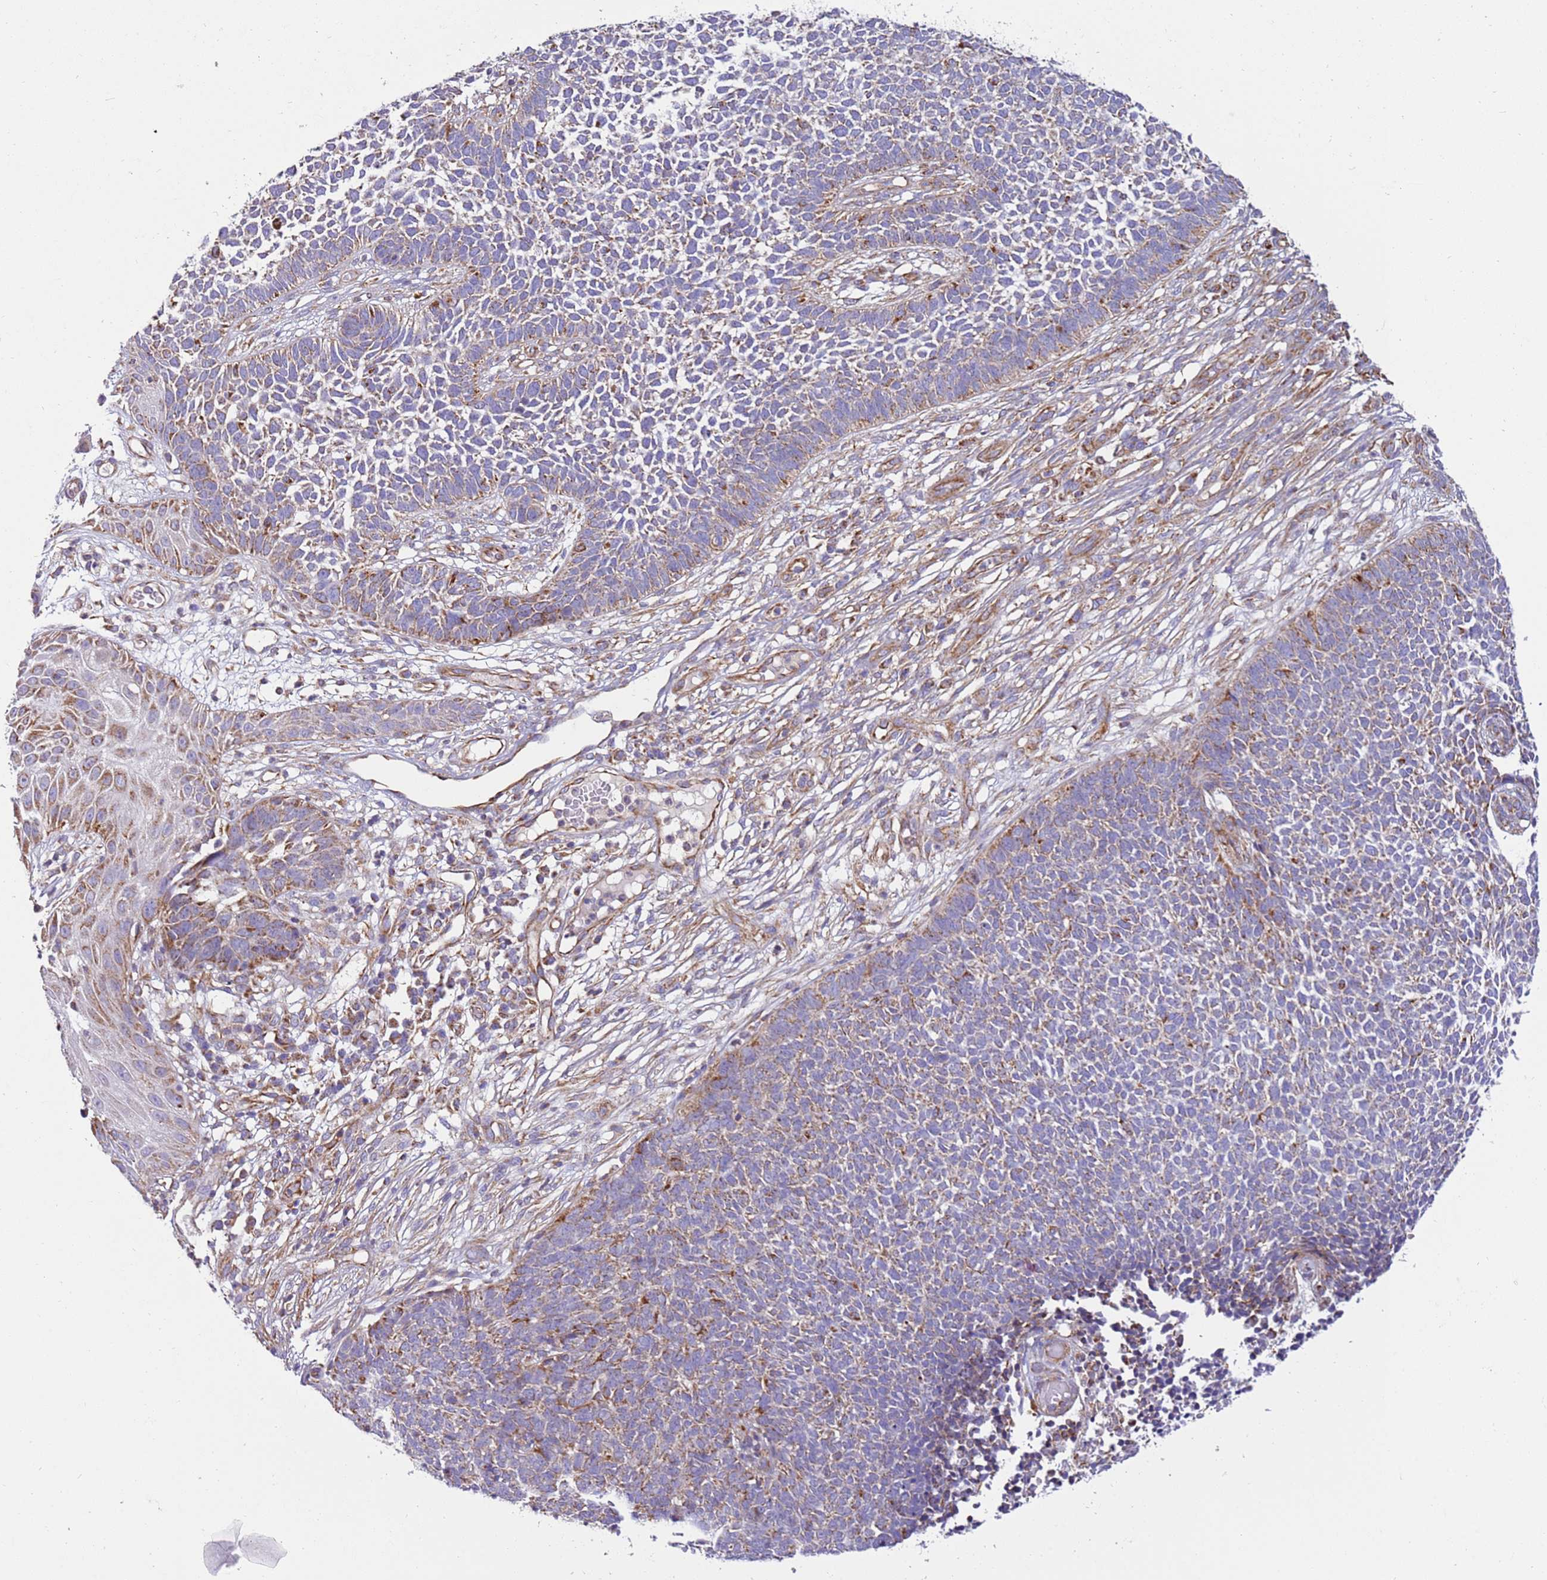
{"staining": {"intensity": "moderate", "quantity": "<25%", "location": "cytoplasmic/membranous"}, "tissue": "skin cancer", "cell_type": "Tumor cells", "image_type": "cancer", "snomed": [{"axis": "morphology", "description": "Basal cell carcinoma"}, {"axis": "topography", "description": "Skin"}], "caption": "Brown immunohistochemical staining in human basal cell carcinoma (skin) displays moderate cytoplasmic/membranous staining in approximately <25% of tumor cells.", "gene": "MRPL20", "patient": {"sex": "female", "age": 84}}